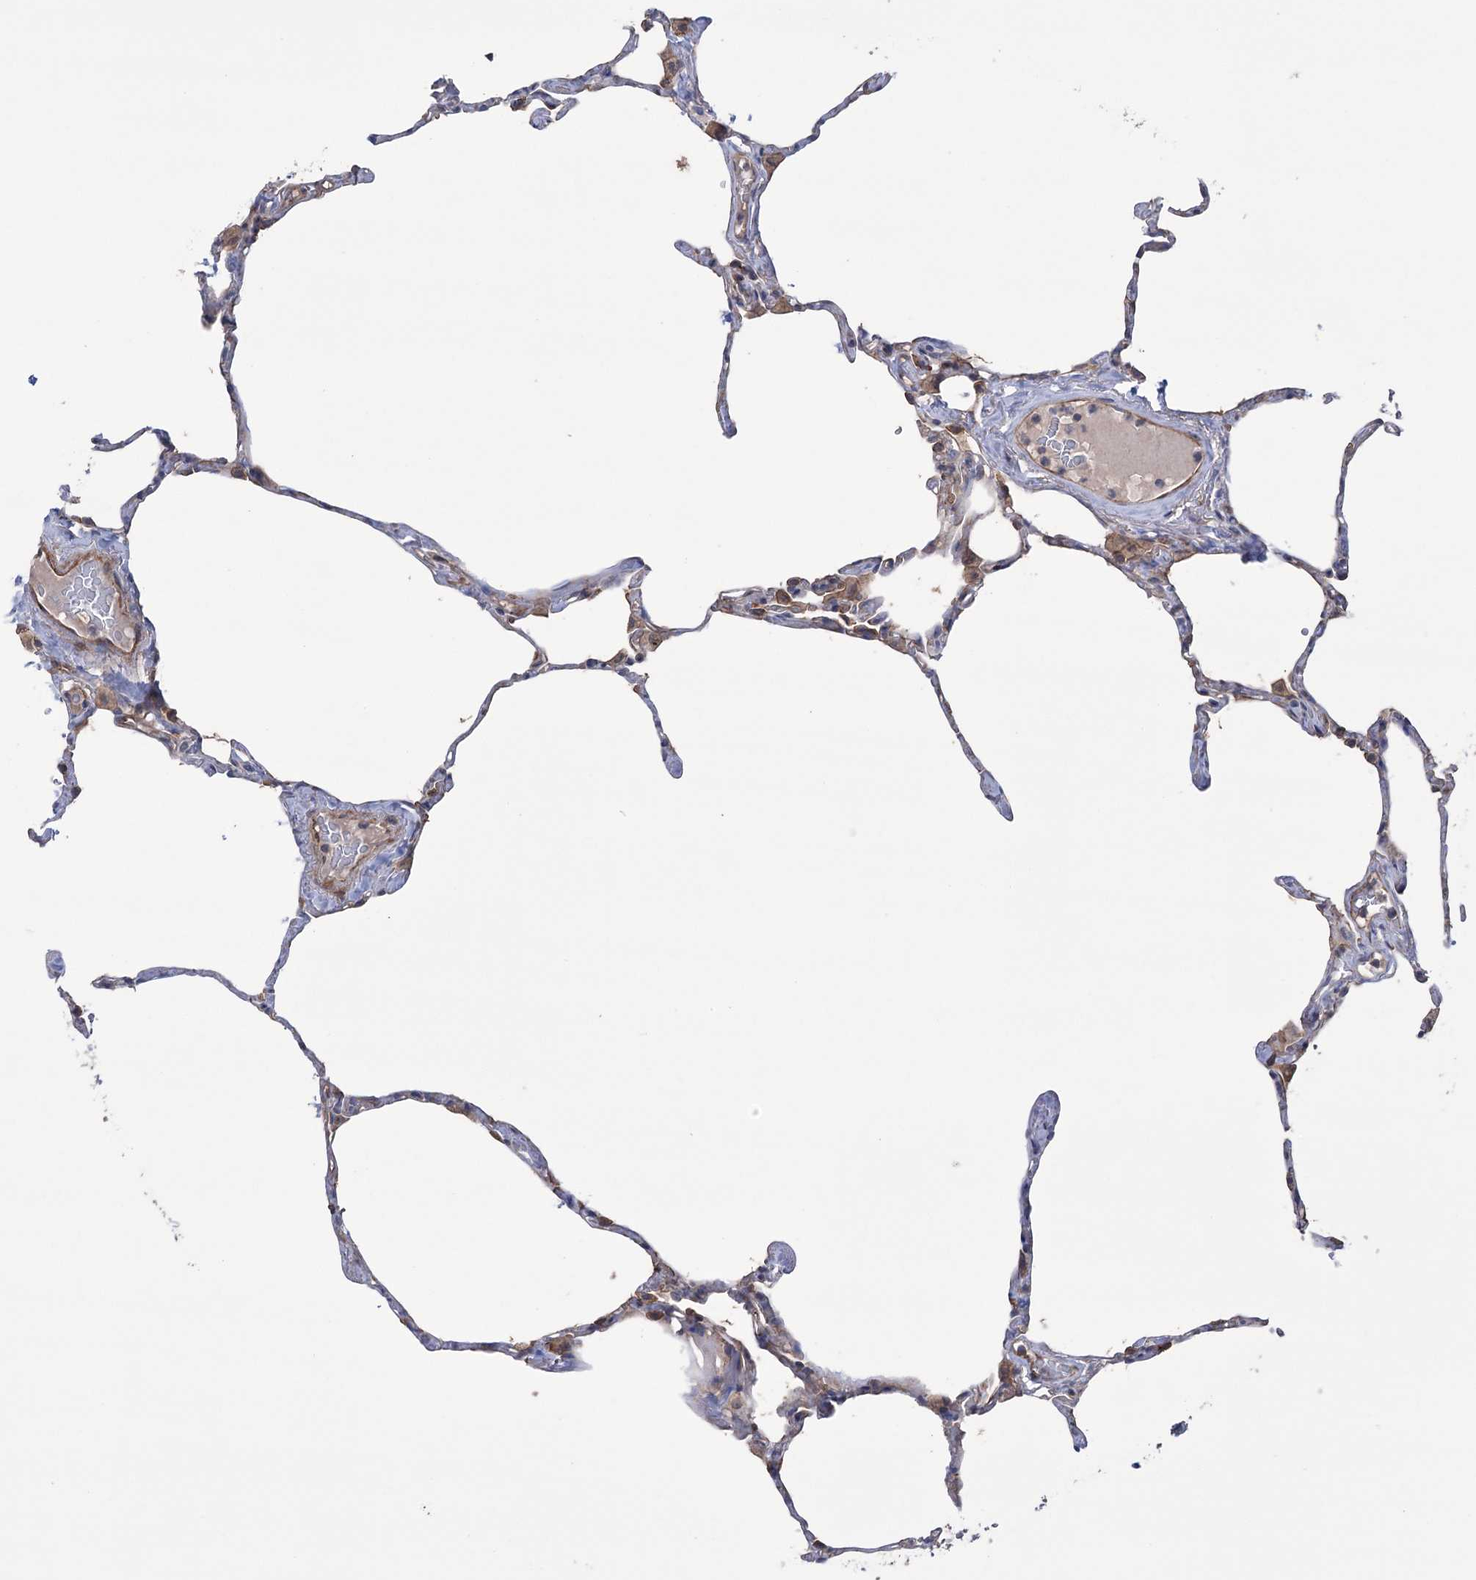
{"staining": {"intensity": "weak", "quantity": "25%-75%", "location": "cytoplasmic/membranous"}, "tissue": "lung", "cell_type": "Alveolar cells", "image_type": "normal", "snomed": [{"axis": "morphology", "description": "Normal tissue, NOS"}, {"axis": "topography", "description": "Lung"}], "caption": "This photomicrograph demonstrates IHC staining of unremarkable lung, with low weak cytoplasmic/membranous positivity in about 25%-75% of alveolar cells.", "gene": "TRIM71", "patient": {"sex": "male", "age": 65}}